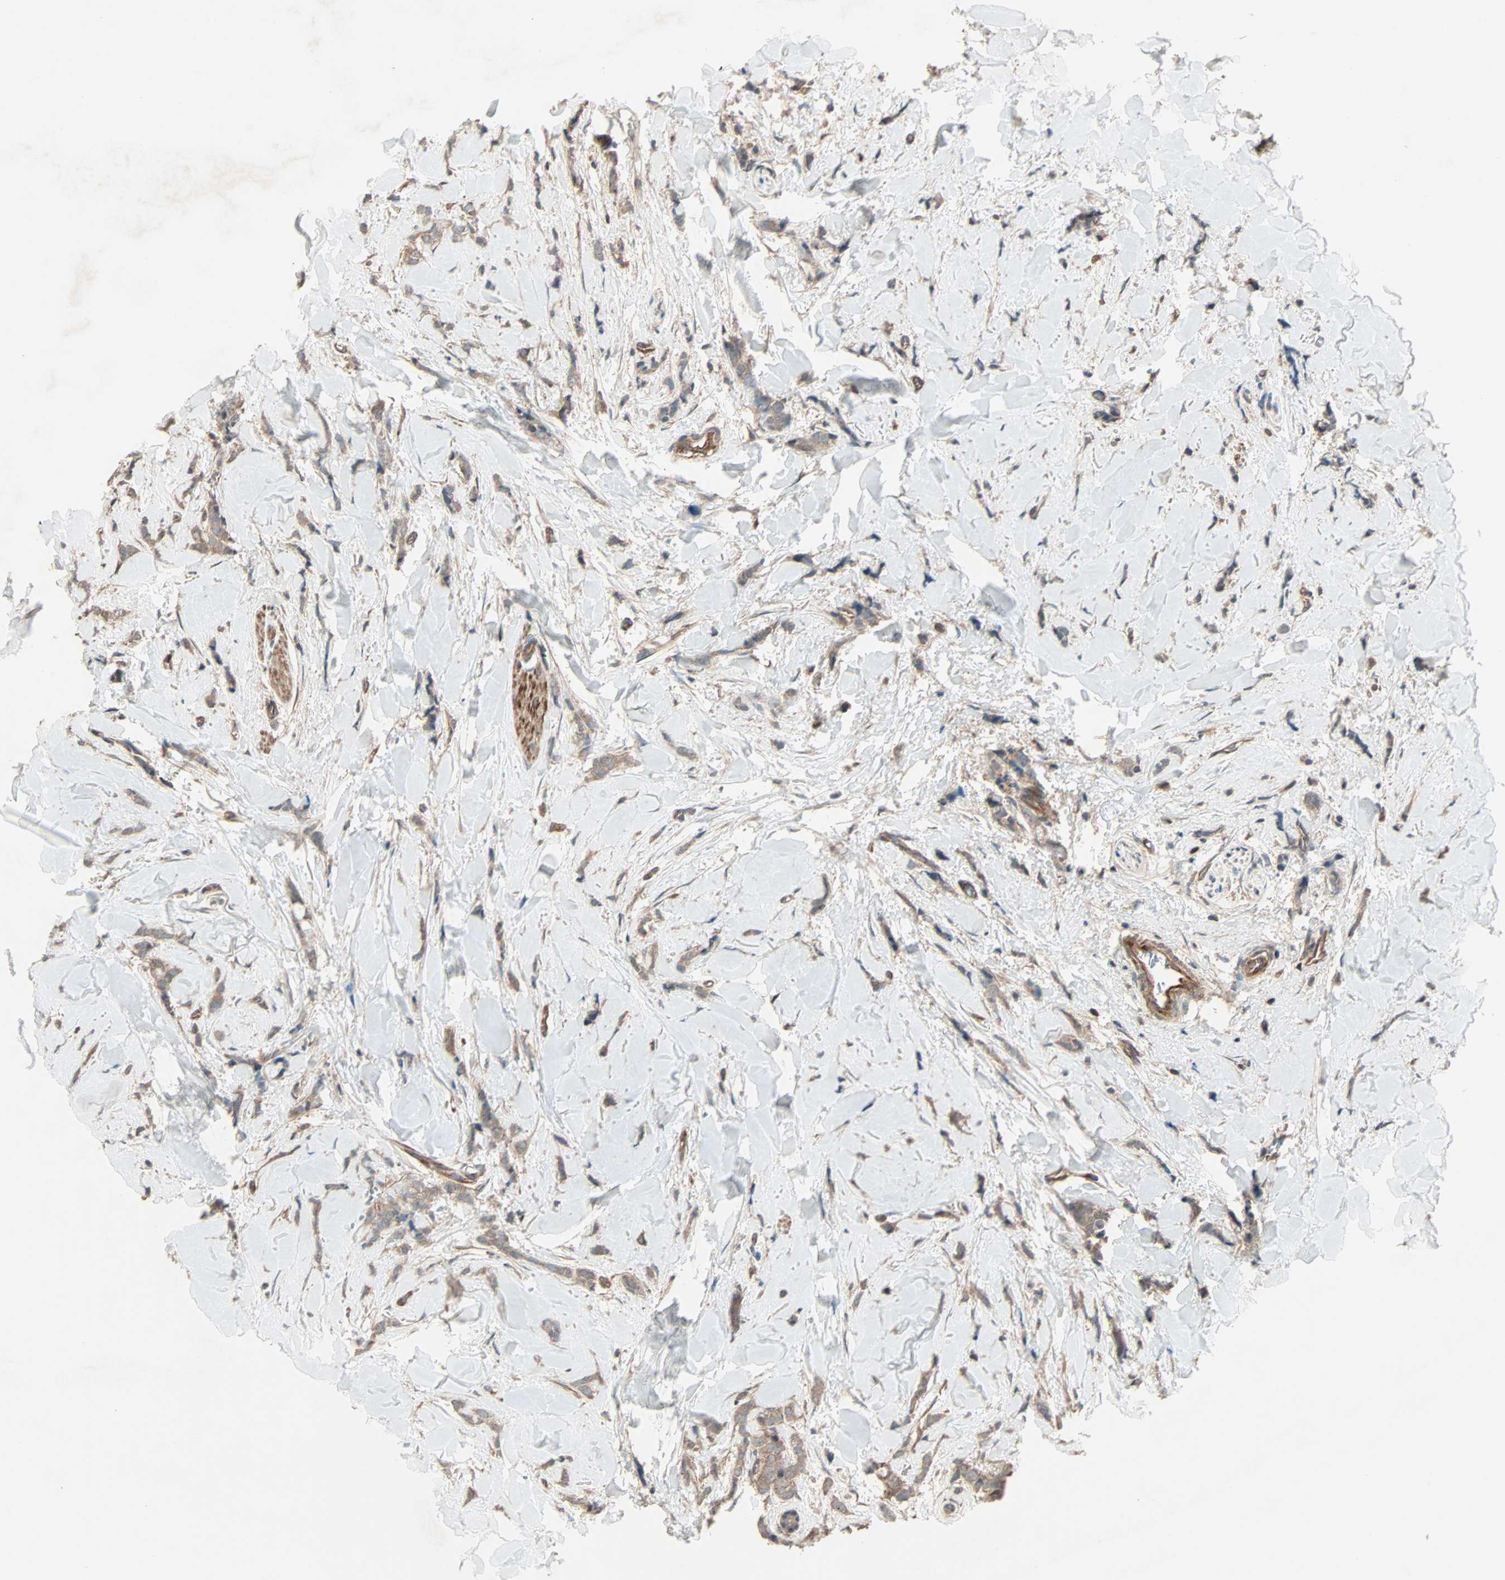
{"staining": {"intensity": "moderate", "quantity": ">75%", "location": "cytoplasmic/membranous"}, "tissue": "breast cancer", "cell_type": "Tumor cells", "image_type": "cancer", "snomed": [{"axis": "morphology", "description": "Lobular carcinoma"}, {"axis": "topography", "description": "Skin"}, {"axis": "topography", "description": "Breast"}], "caption": "About >75% of tumor cells in human breast lobular carcinoma exhibit moderate cytoplasmic/membranous protein expression as visualized by brown immunohistochemical staining.", "gene": "GCK", "patient": {"sex": "female", "age": 46}}